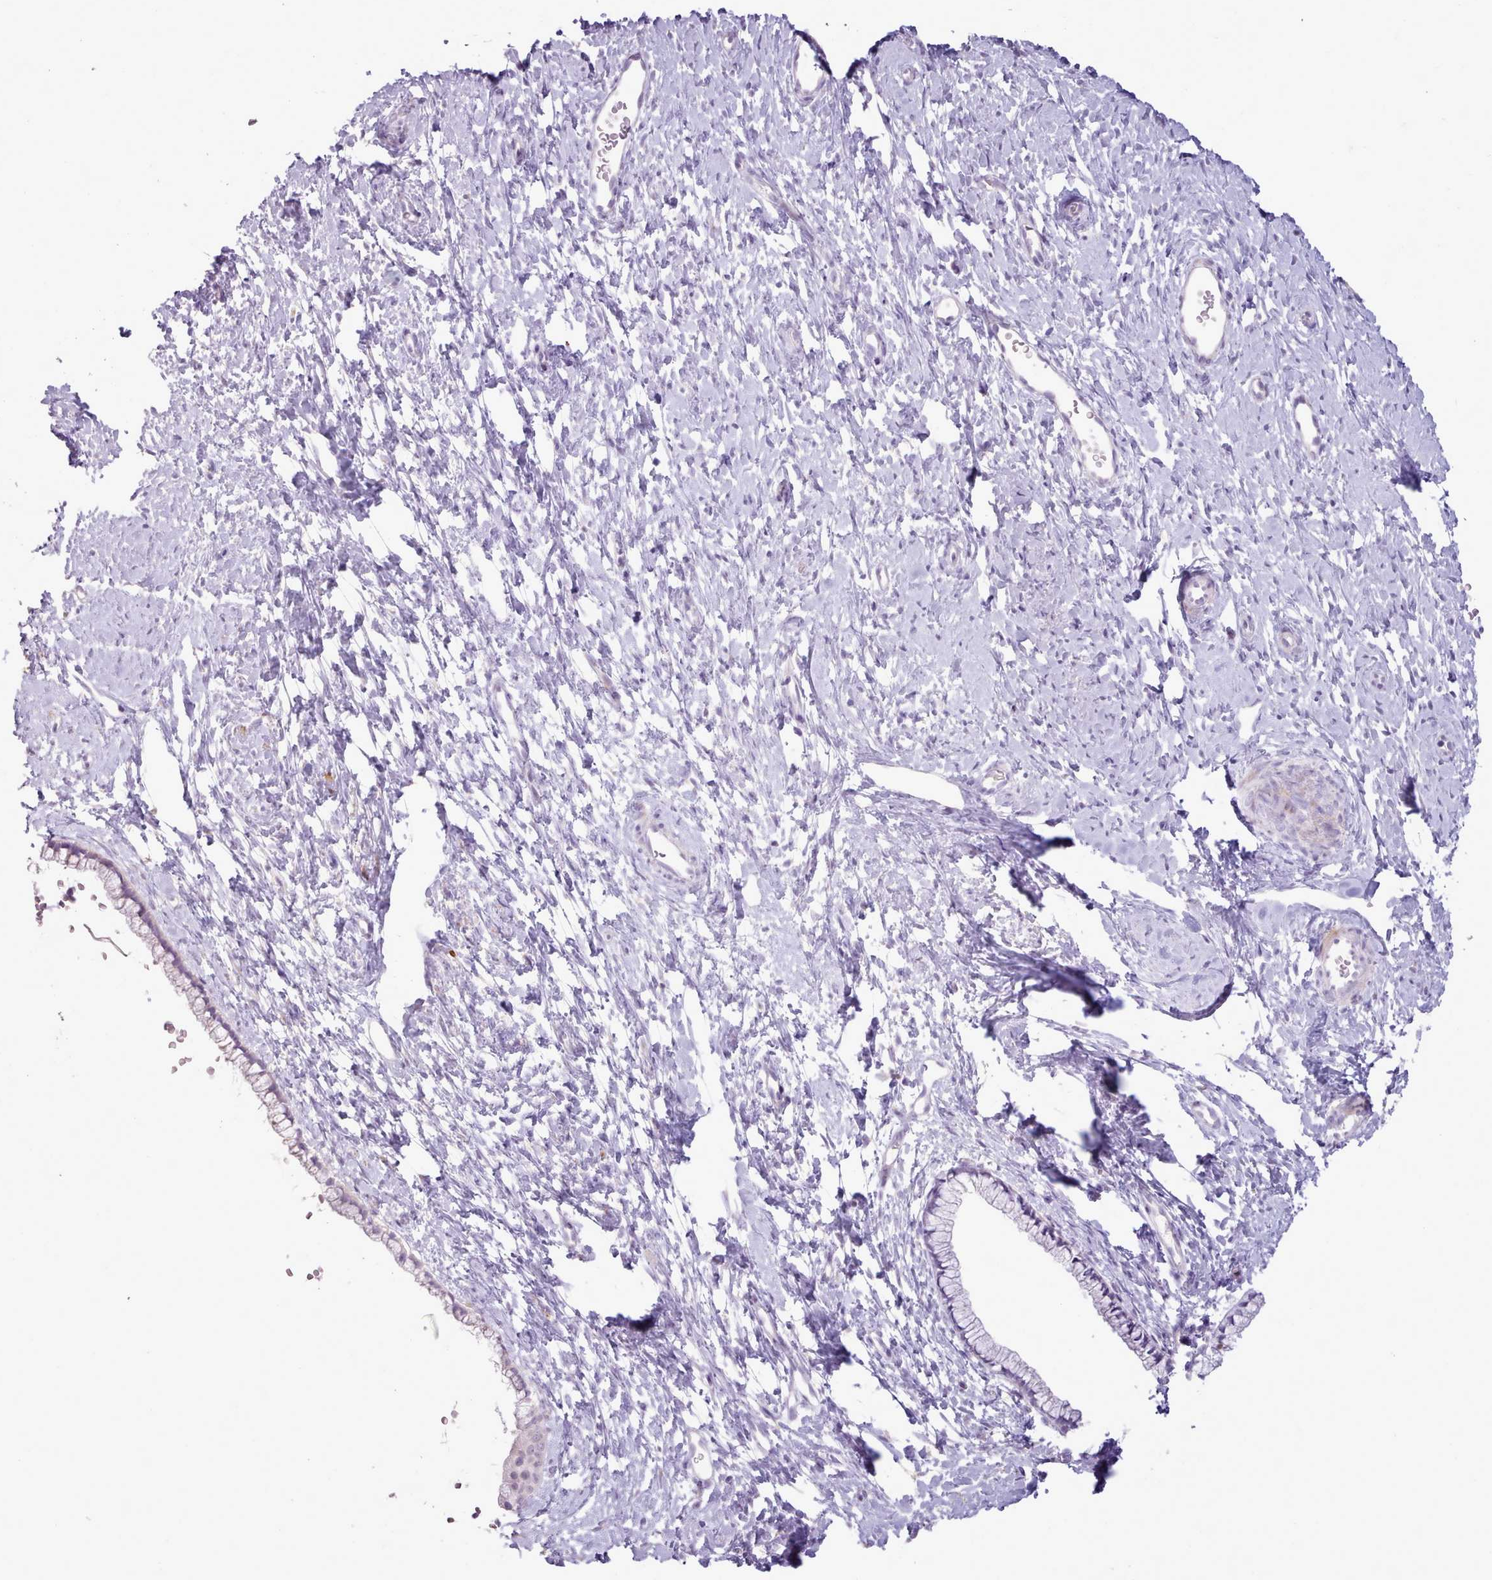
{"staining": {"intensity": "weak", "quantity": "25%-75%", "location": "cytoplasmic/membranous"}, "tissue": "cervix", "cell_type": "Glandular cells", "image_type": "normal", "snomed": [{"axis": "morphology", "description": "Normal tissue, NOS"}, {"axis": "topography", "description": "Cervix"}], "caption": "An IHC photomicrograph of unremarkable tissue is shown. Protein staining in brown labels weak cytoplasmic/membranous positivity in cervix within glandular cells.", "gene": "PPP3R1", "patient": {"sex": "female", "age": 57}}